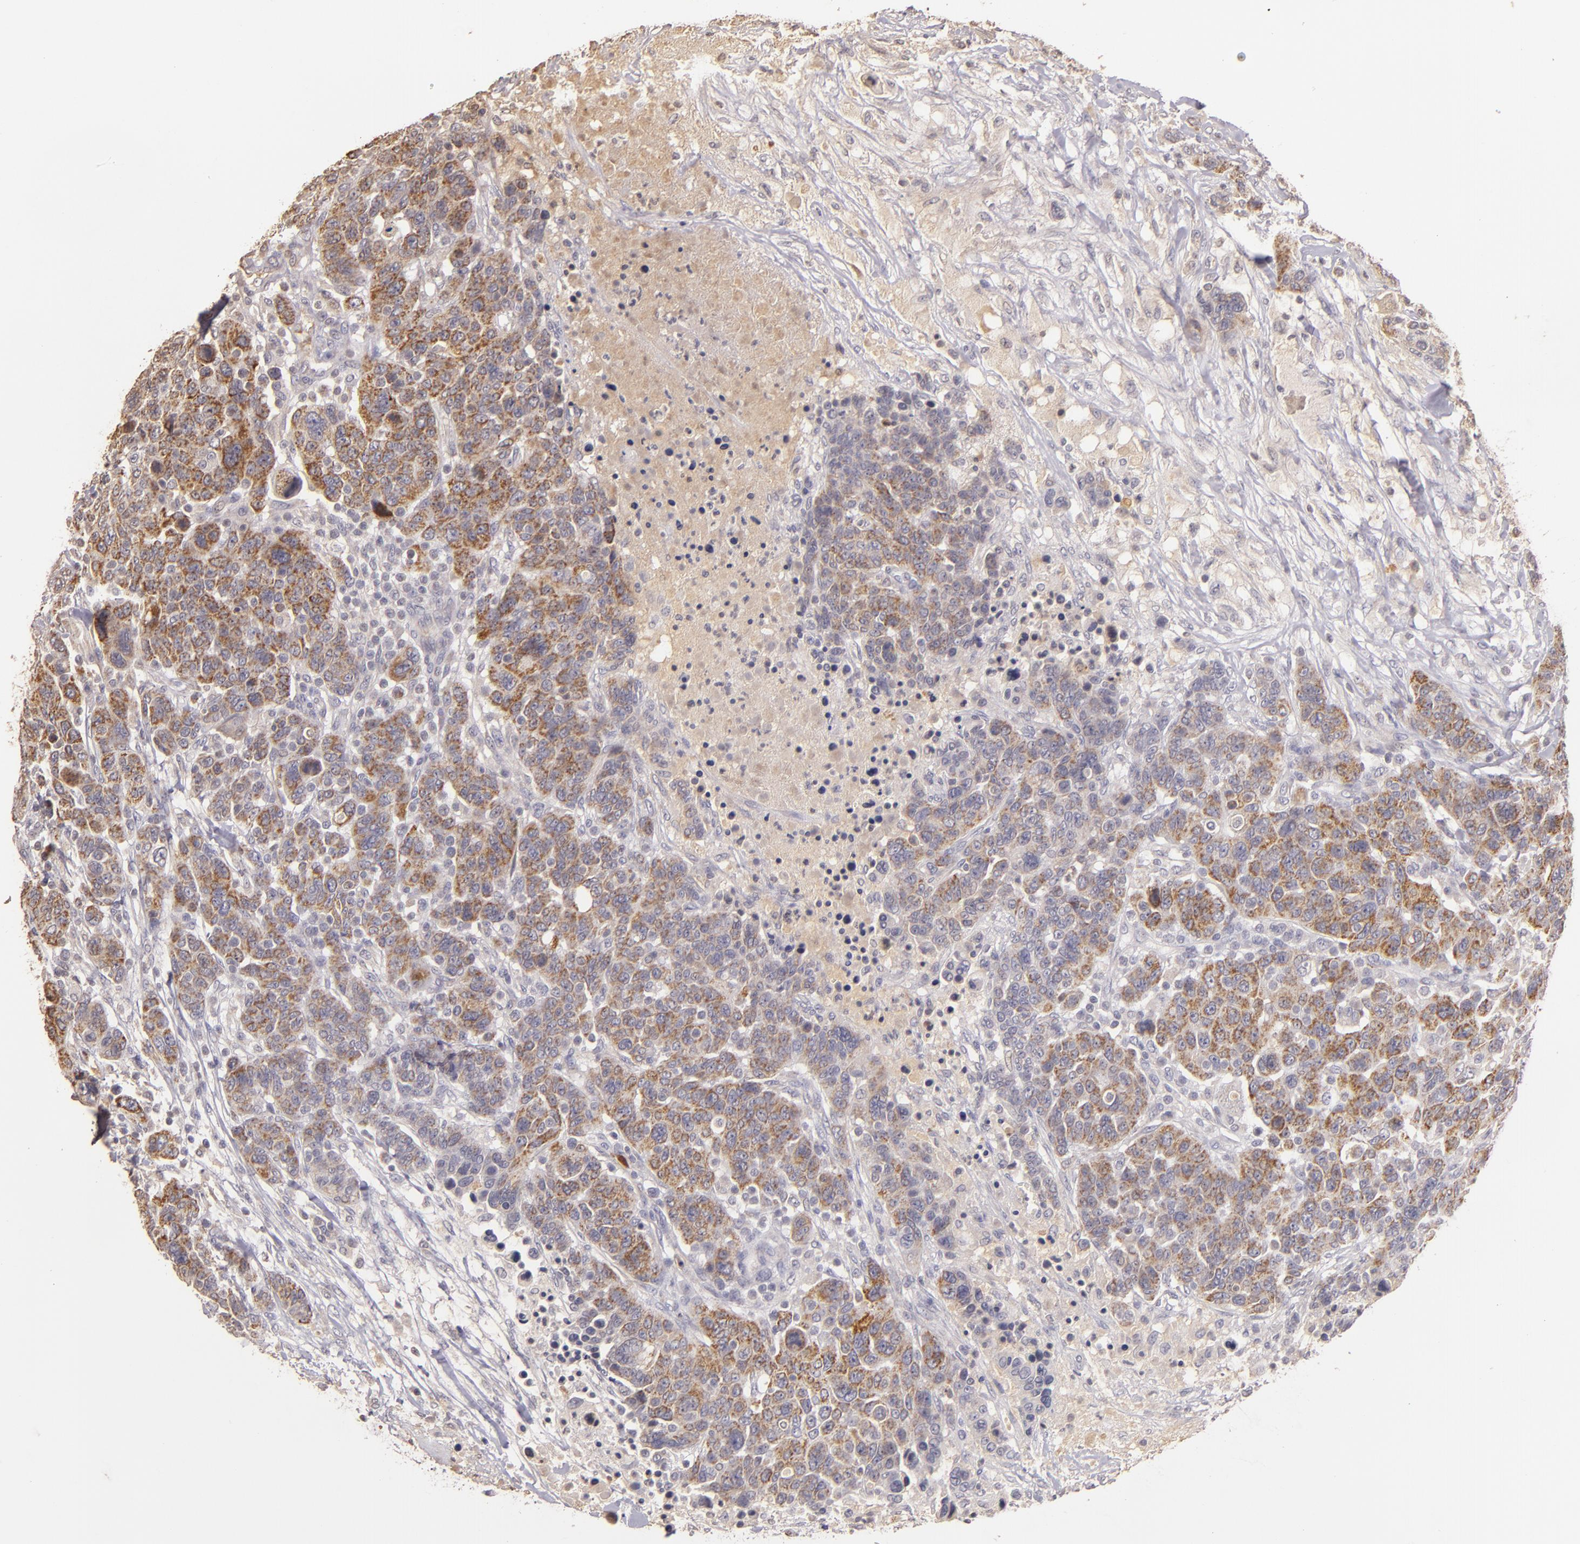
{"staining": {"intensity": "moderate", "quantity": ">75%", "location": "cytoplasmic/membranous"}, "tissue": "breast cancer", "cell_type": "Tumor cells", "image_type": "cancer", "snomed": [{"axis": "morphology", "description": "Duct carcinoma"}, {"axis": "topography", "description": "Breast"}], "caption": "Immunohistochemistry (IHC) (DAB (3,3'-diaminobenzidine)) staining of breast invasive ductal carcinoma displays moderate cytoplasmic/membranous protein expression in about >75% of tumor cells. (Stains: DAB (3,3'-diaminobenzidine) in brown, nuclei in blue, Microscopy: brightfield microscopy at high magnification).", "gene": "ABL1", "patient": {"sex": "female", "age": 37}}